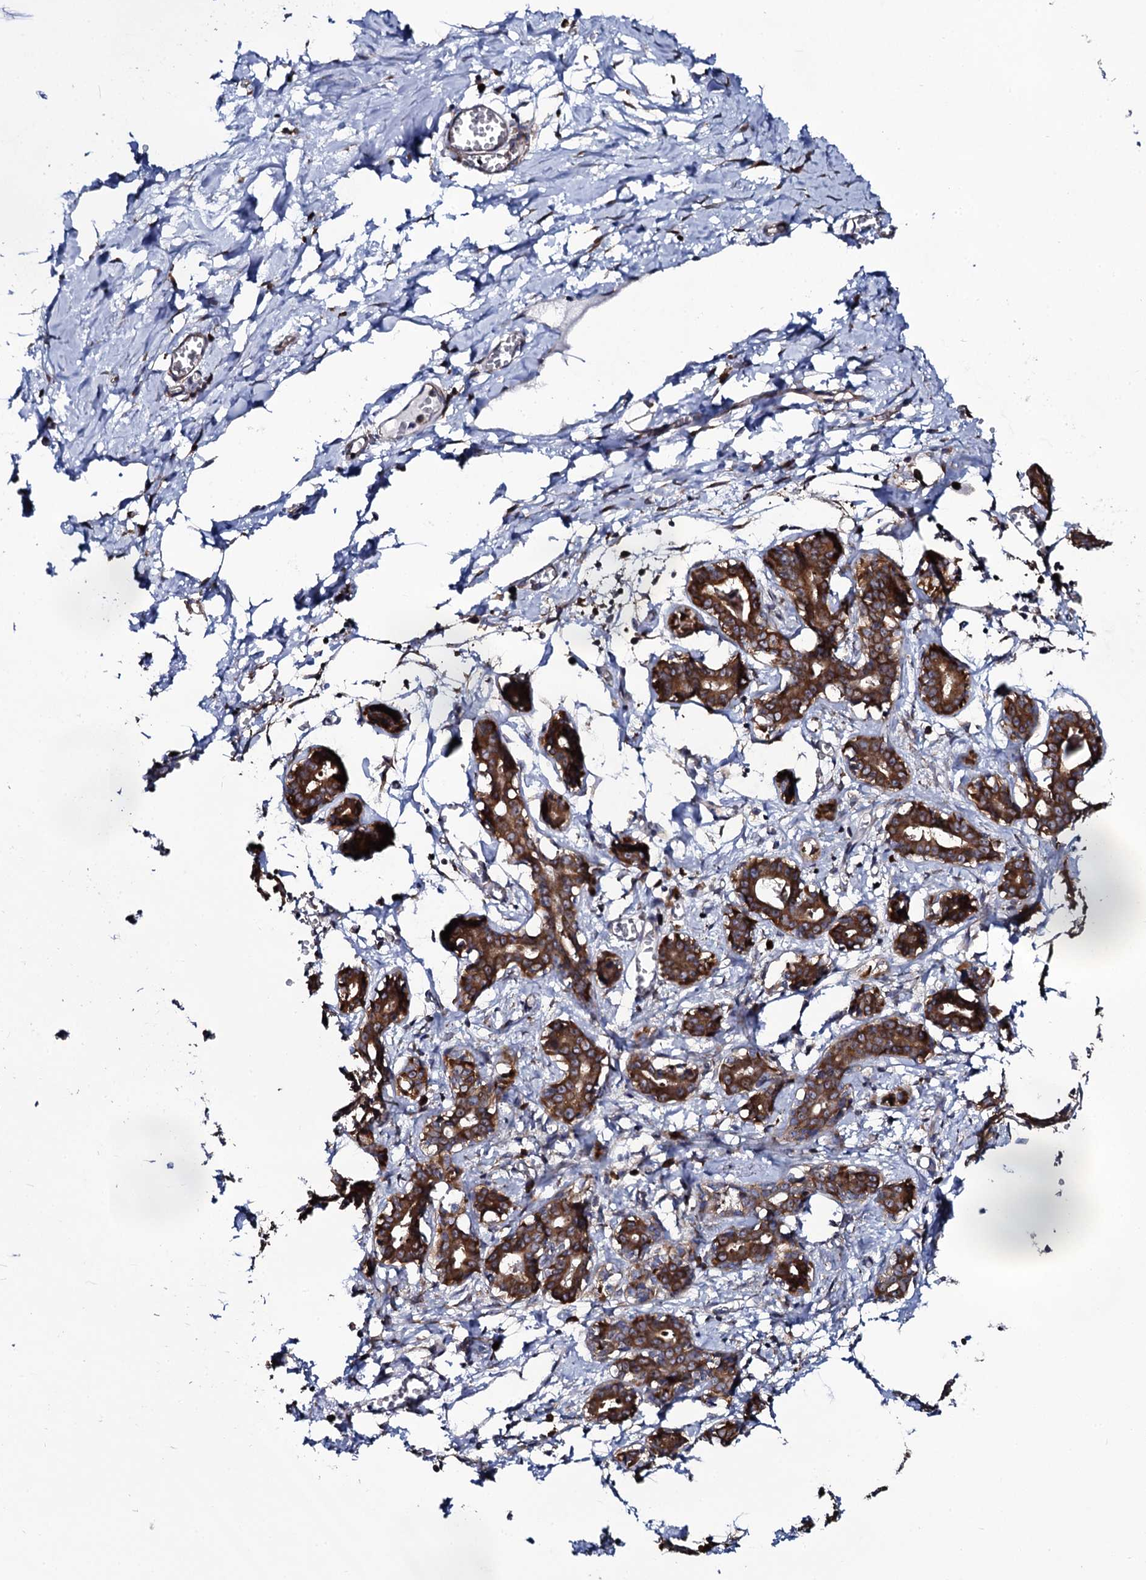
{"staining": {"intensity": "strong", "quantity": ">75%", "location": "cytoplasmic/membranous"}, "tissue": "breast", "cell_type": "Adipocytes", "image_type": "normal", "snomed": [{"axis": "morphology", "description": "Normal tissue, NOS"}, {"axis": "topography", "description": "Breast"}], "caption": "IHC (DAB (3,3'-diaminobenzidine)) staining of unremarkable breast reveals strong cytoplasmic/membranous protein positivity in about >75% of adipocytes.", "gene": "SPTY2D1", "patient": {"sex": "female", "age": 27}}